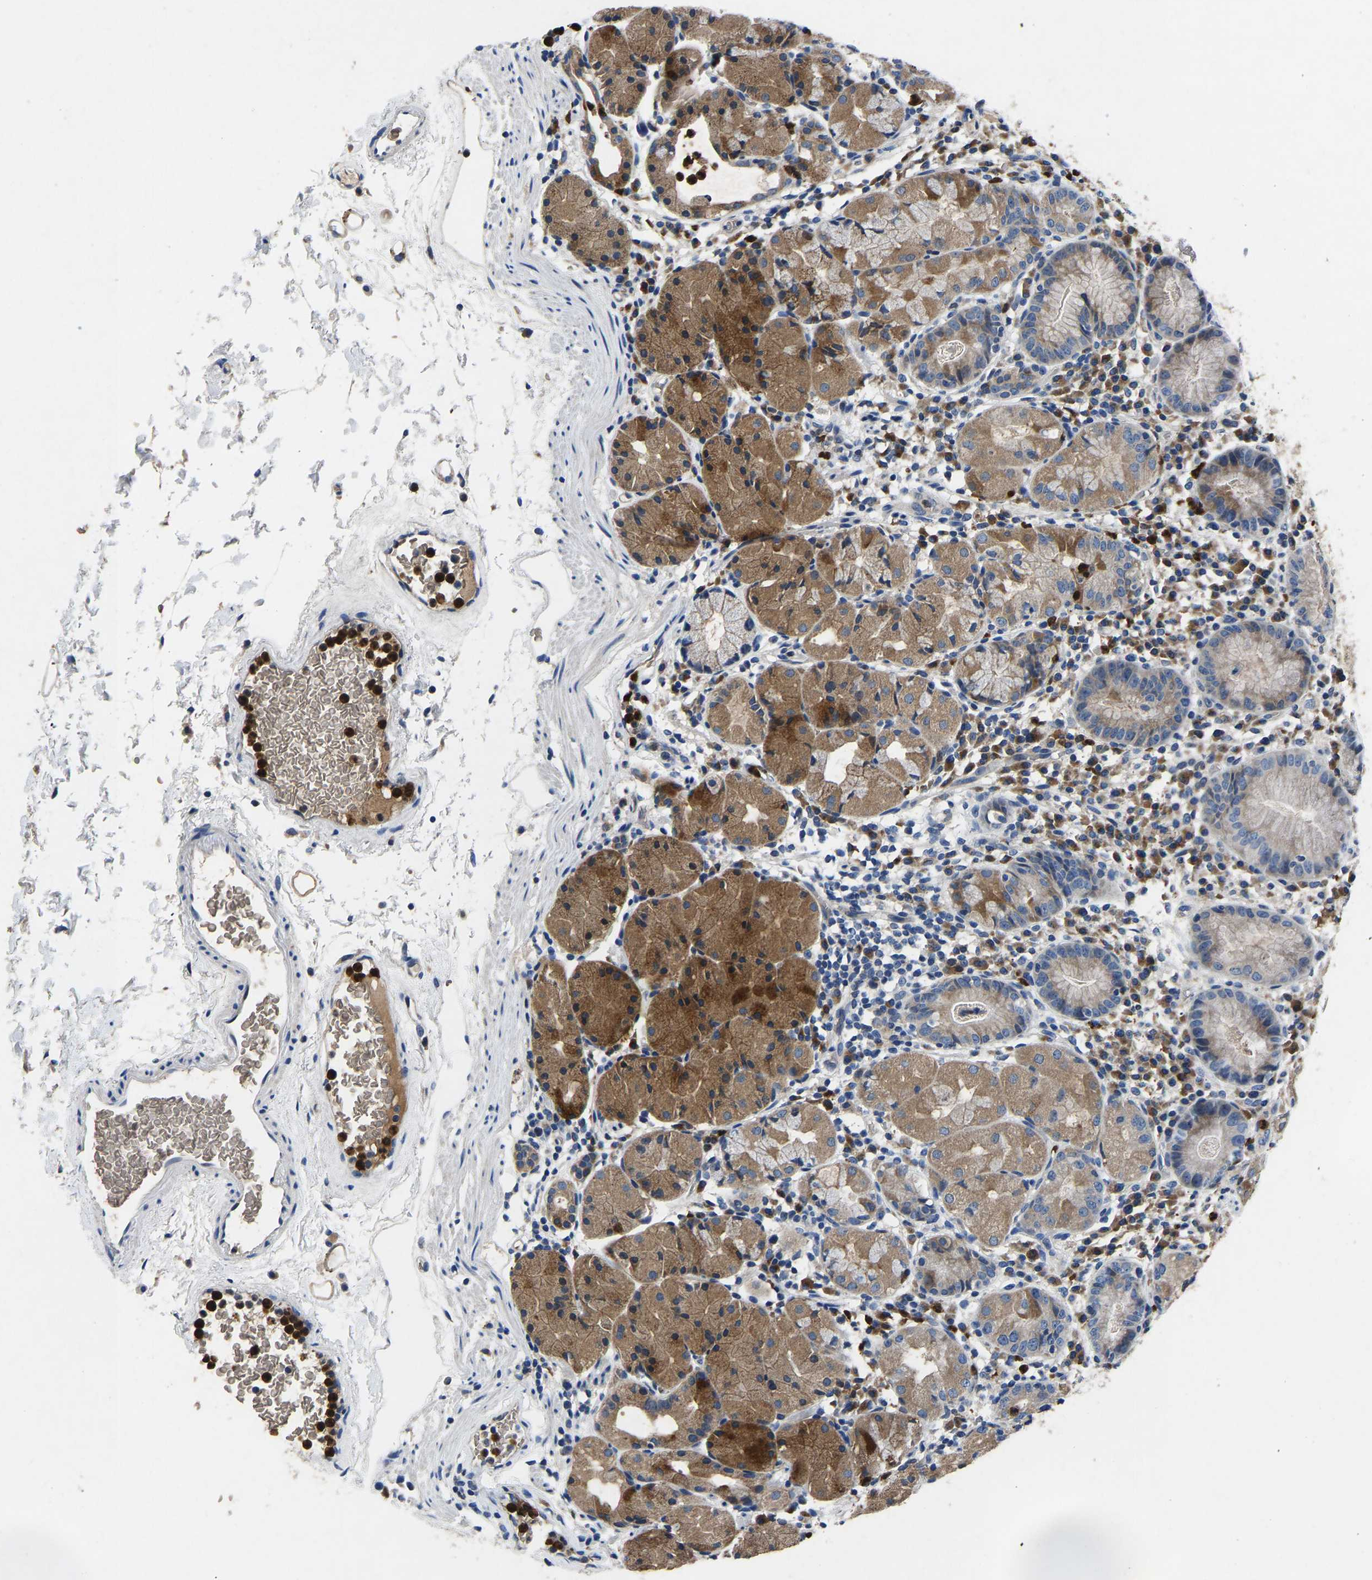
{"staining": {"intensity": "moderate", "quantity": "25%-75%", "location": "cytoplasmic/membranous"}, "tissue": "stomach", "cell_type": "Glandular cells", "image_type": "normal", "snomed": [{"axis": "morphology", "description": "Normal tissue, NOS"}, {"axis": "topography", "description": "Stomach"}, {"axis": "topography", "description": "Stomach, lower"}], "caption": "Protein staining shows moderate cytoplasmic/membranous staining in about 25%-75% of glandular cells in benign stomach. The staining was performed using DAB to visualize the protein expression in brown, while the nuclei were stained in blue with hematoxylin (Magnification: 20x).", "gene": "TOR1B", "patient": {"sex": "female", "age": 75}}